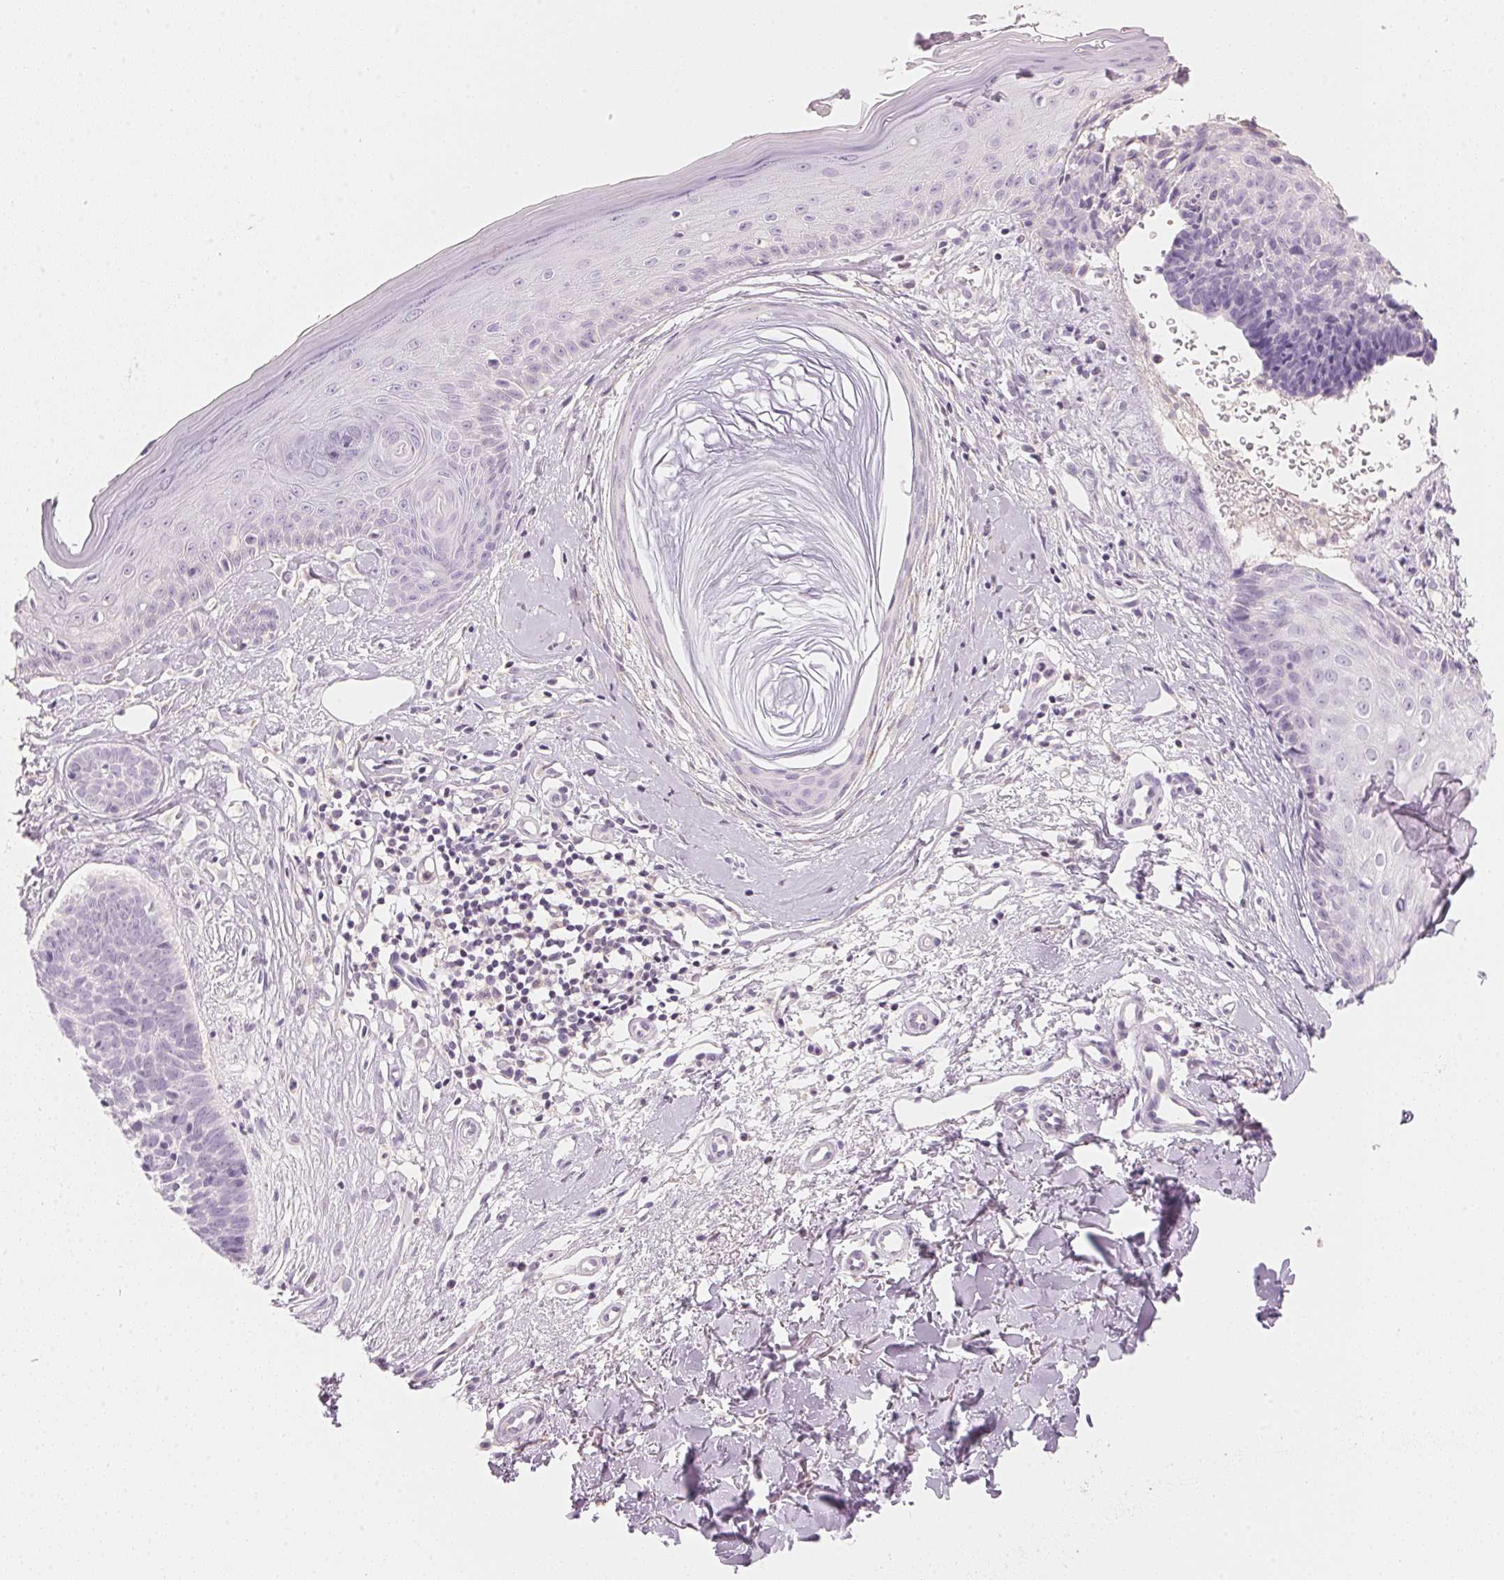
{"staining": {"intensity": "negative", "quantity": "none", "location": "none"}, "tissue": "skin cancer", "cell_type": "Tumor cells", "image_type": "cancer", "snomed": [{"axis": "morphology", "description": "Basal cell carcinoma"}, {"axis": "topography", "description": "Skin"}], "caption": "Immunohistochemistry (IHC) photomicrograph of basal cell carcinoma (skin) stained for a protein (brown), which reveals no positivity in tumor cells.", "gene": "HOXB13", "patient": {"sex": "male", "age": 51}}